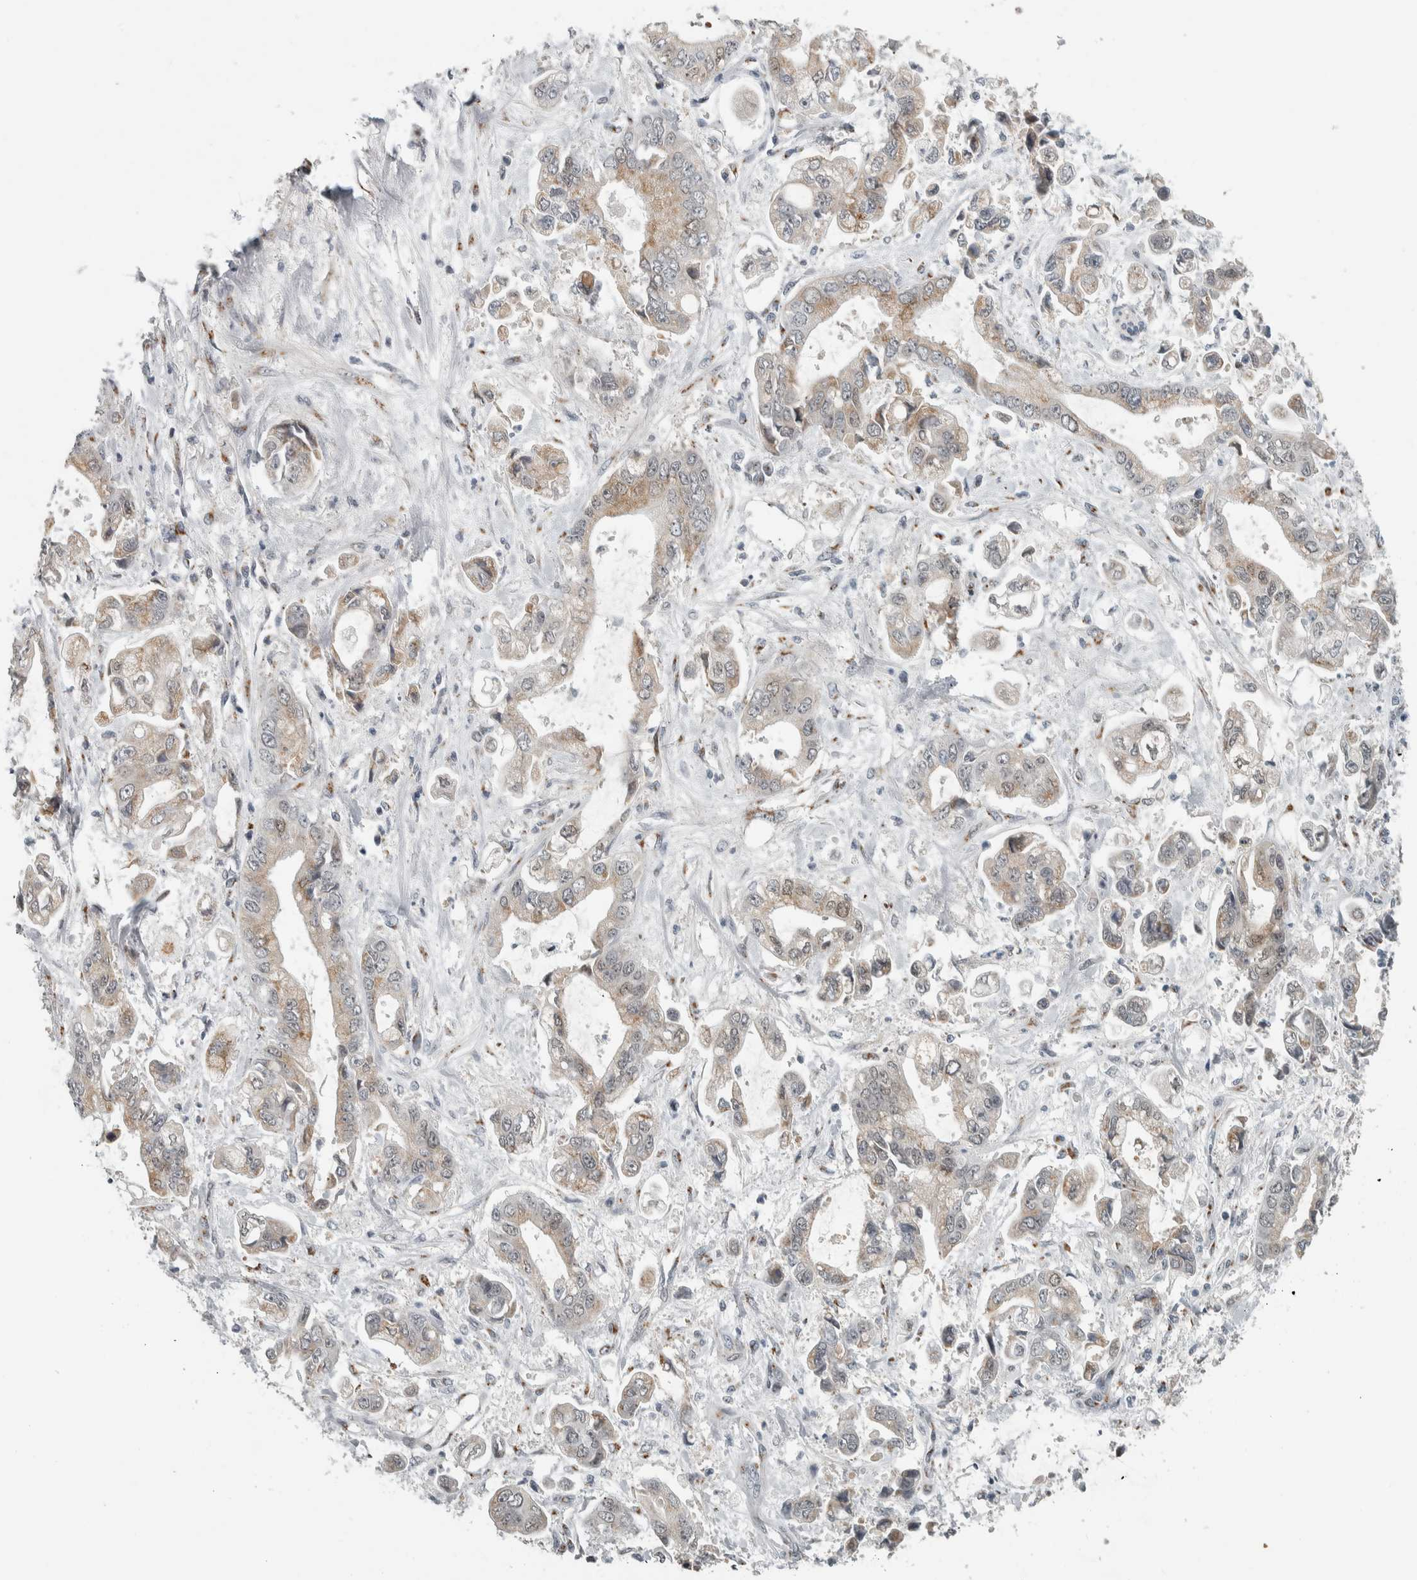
{"staining": {"intensity": "weak", "quantity": ">75%", "location": "cytoplasmic/membranous"}, "tissue": "stomach cancer", "cell_type": "Tumor cells", "image_type": "cancer", "snomed": [{"axis": "morphology", "description": "Normal tissue, NOS"}, {"axis": "morphology", "description": "Adenocarcinoma, NOS"}, {"axis": "topography", "description": "Stomach"}], "caption": "The image demonstrates a brown stain indicating the presence of a protein in the cytoplasmic/membranous of tumor cells in adenocarcinoma (stomach). The protein is shown in brown color, while the nuclei are stained blue.", "gene": "ZMYND8", "patient": {"sex": "male", "age": 62}}